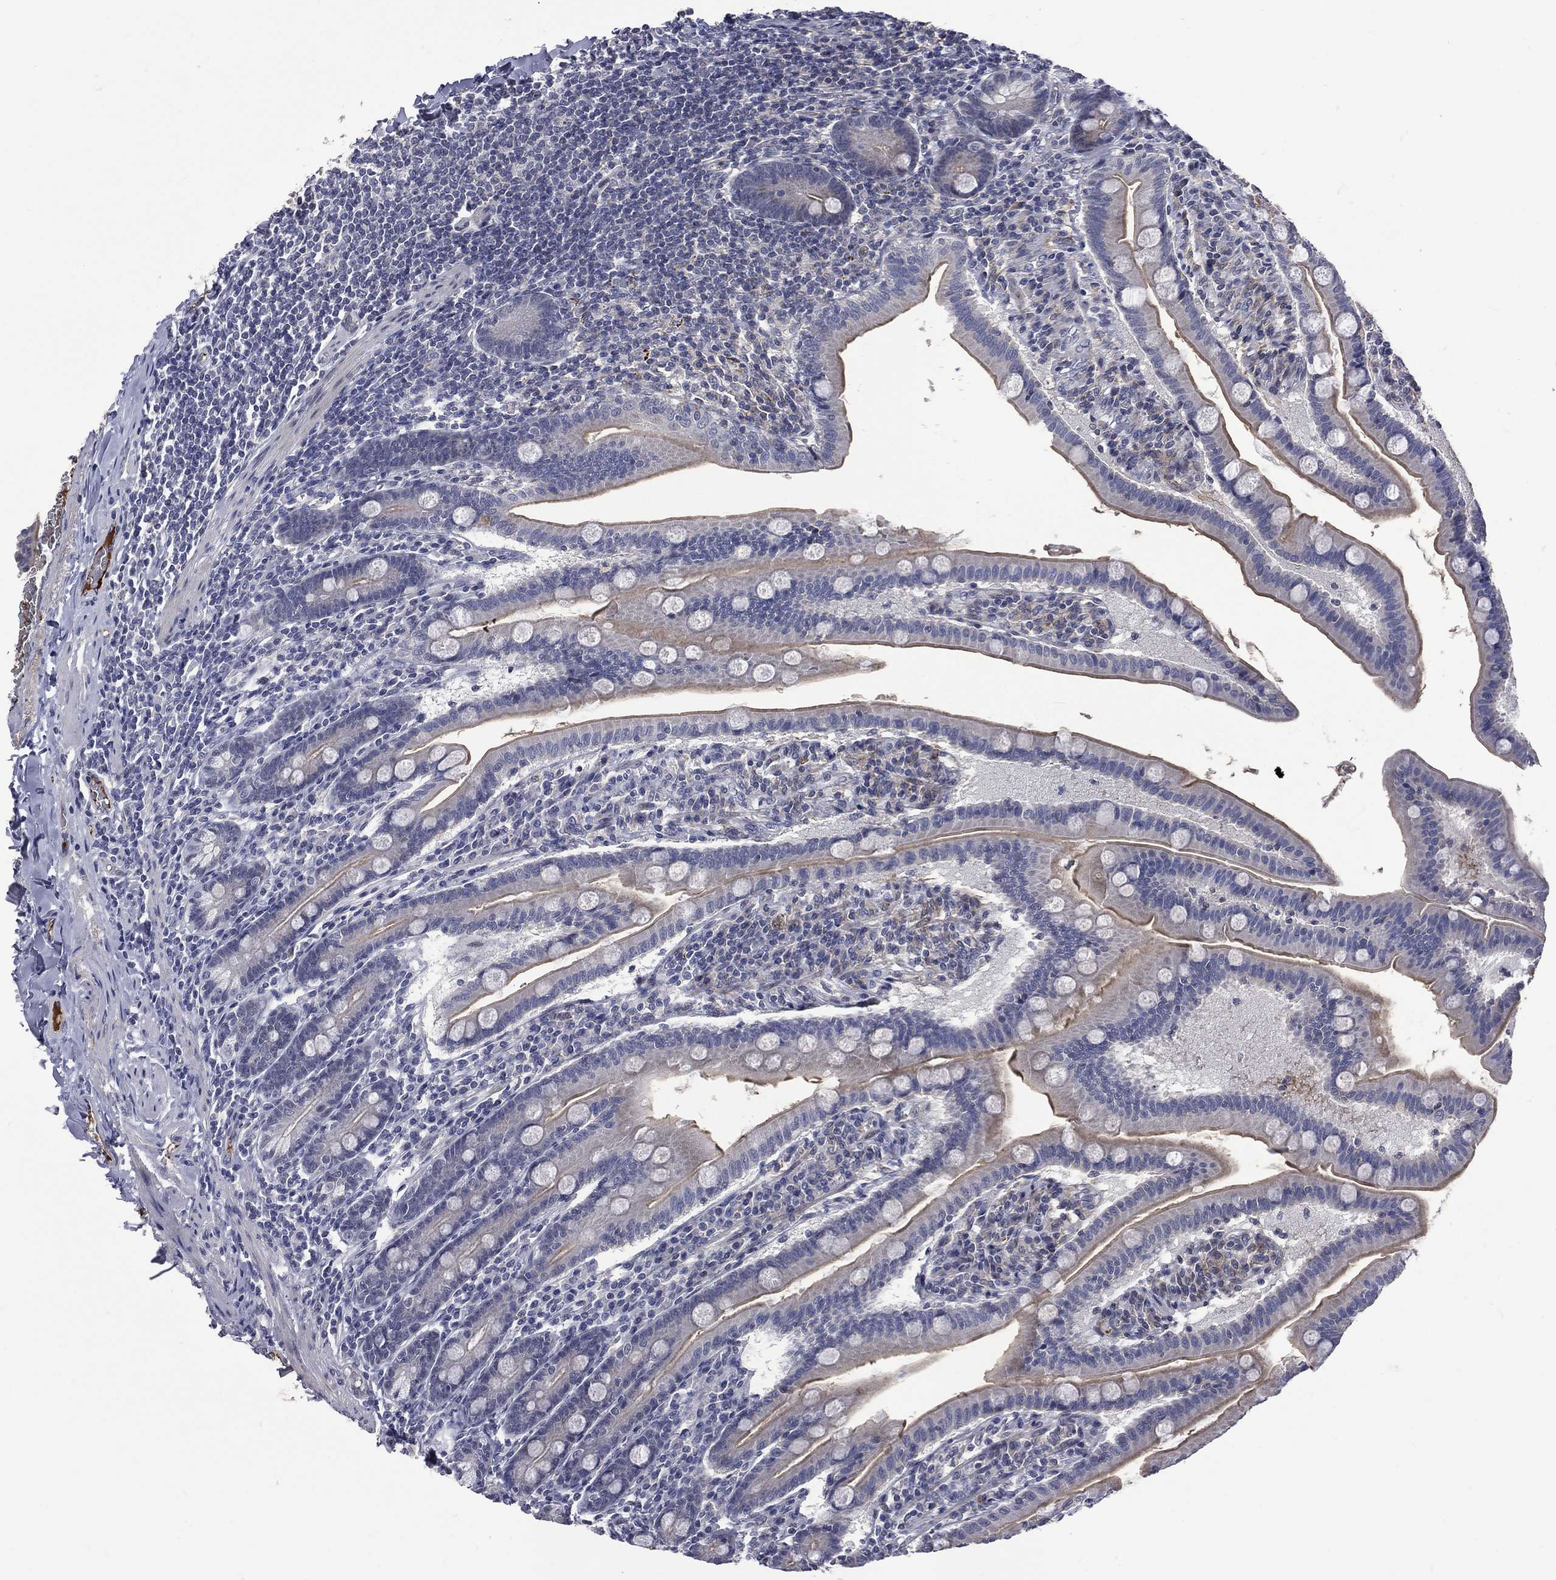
{"staining": {"intensity": "negative", "quantity": "none", "location": "none"}, "tissue": "small intestine", "cell_type": "Glandular cells", "image_type": "normal", "snomed": [{"axis": "morphology", "description": "Normal tissue, NOS"}, {"axis": "topography", "description": "Small intestine"}], "caption": "Glandular cells are negative for protein expression in normal human small intestine. (DAB IHC with hematoxylin counter stain).", "gene": "FGG", "patient": {"sex": "male", "age": 66}}